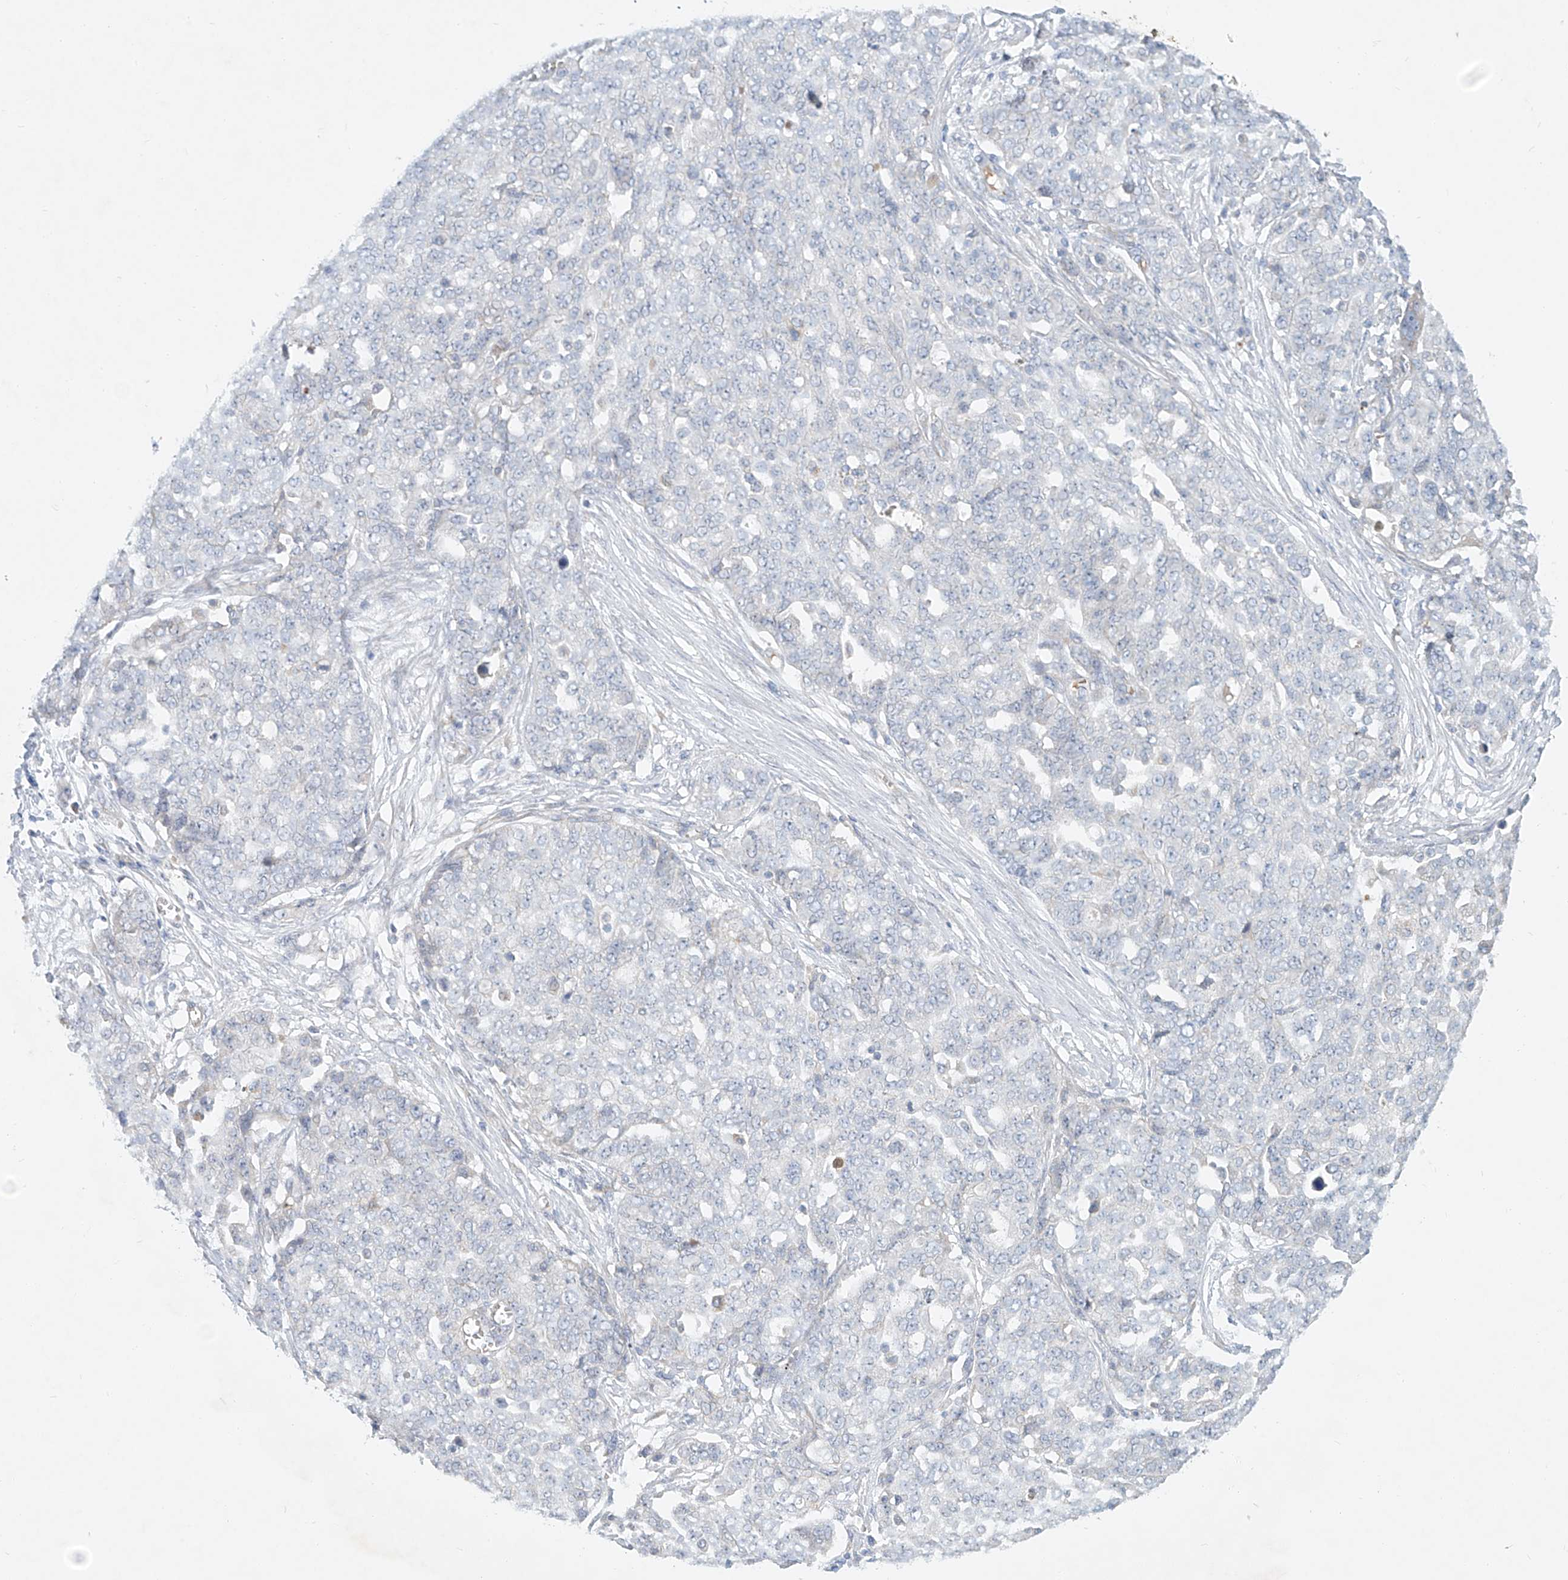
{"staining": {"intensity": "negative", "quantity": "none", "location": "none"}, "tissue": "ovarian cancer", "cell_type": "Tumor cells", "image_type": "cancer", "snomed": [{"axis": "morphology", "description": "Cystadenocarcinoma, serous, NOS"}, {"axis": "topography", "description": "Soft tissue"}, {"axis": "topography", "description": "Ovary"}], "caption": "Immunohistochemical staining of serous cystadenocarcinoma (ovarian) demonstrates no significant staining in tumor cells.", "gene": "SYTL3", "patient": {"sex": "female", "age": 57}}